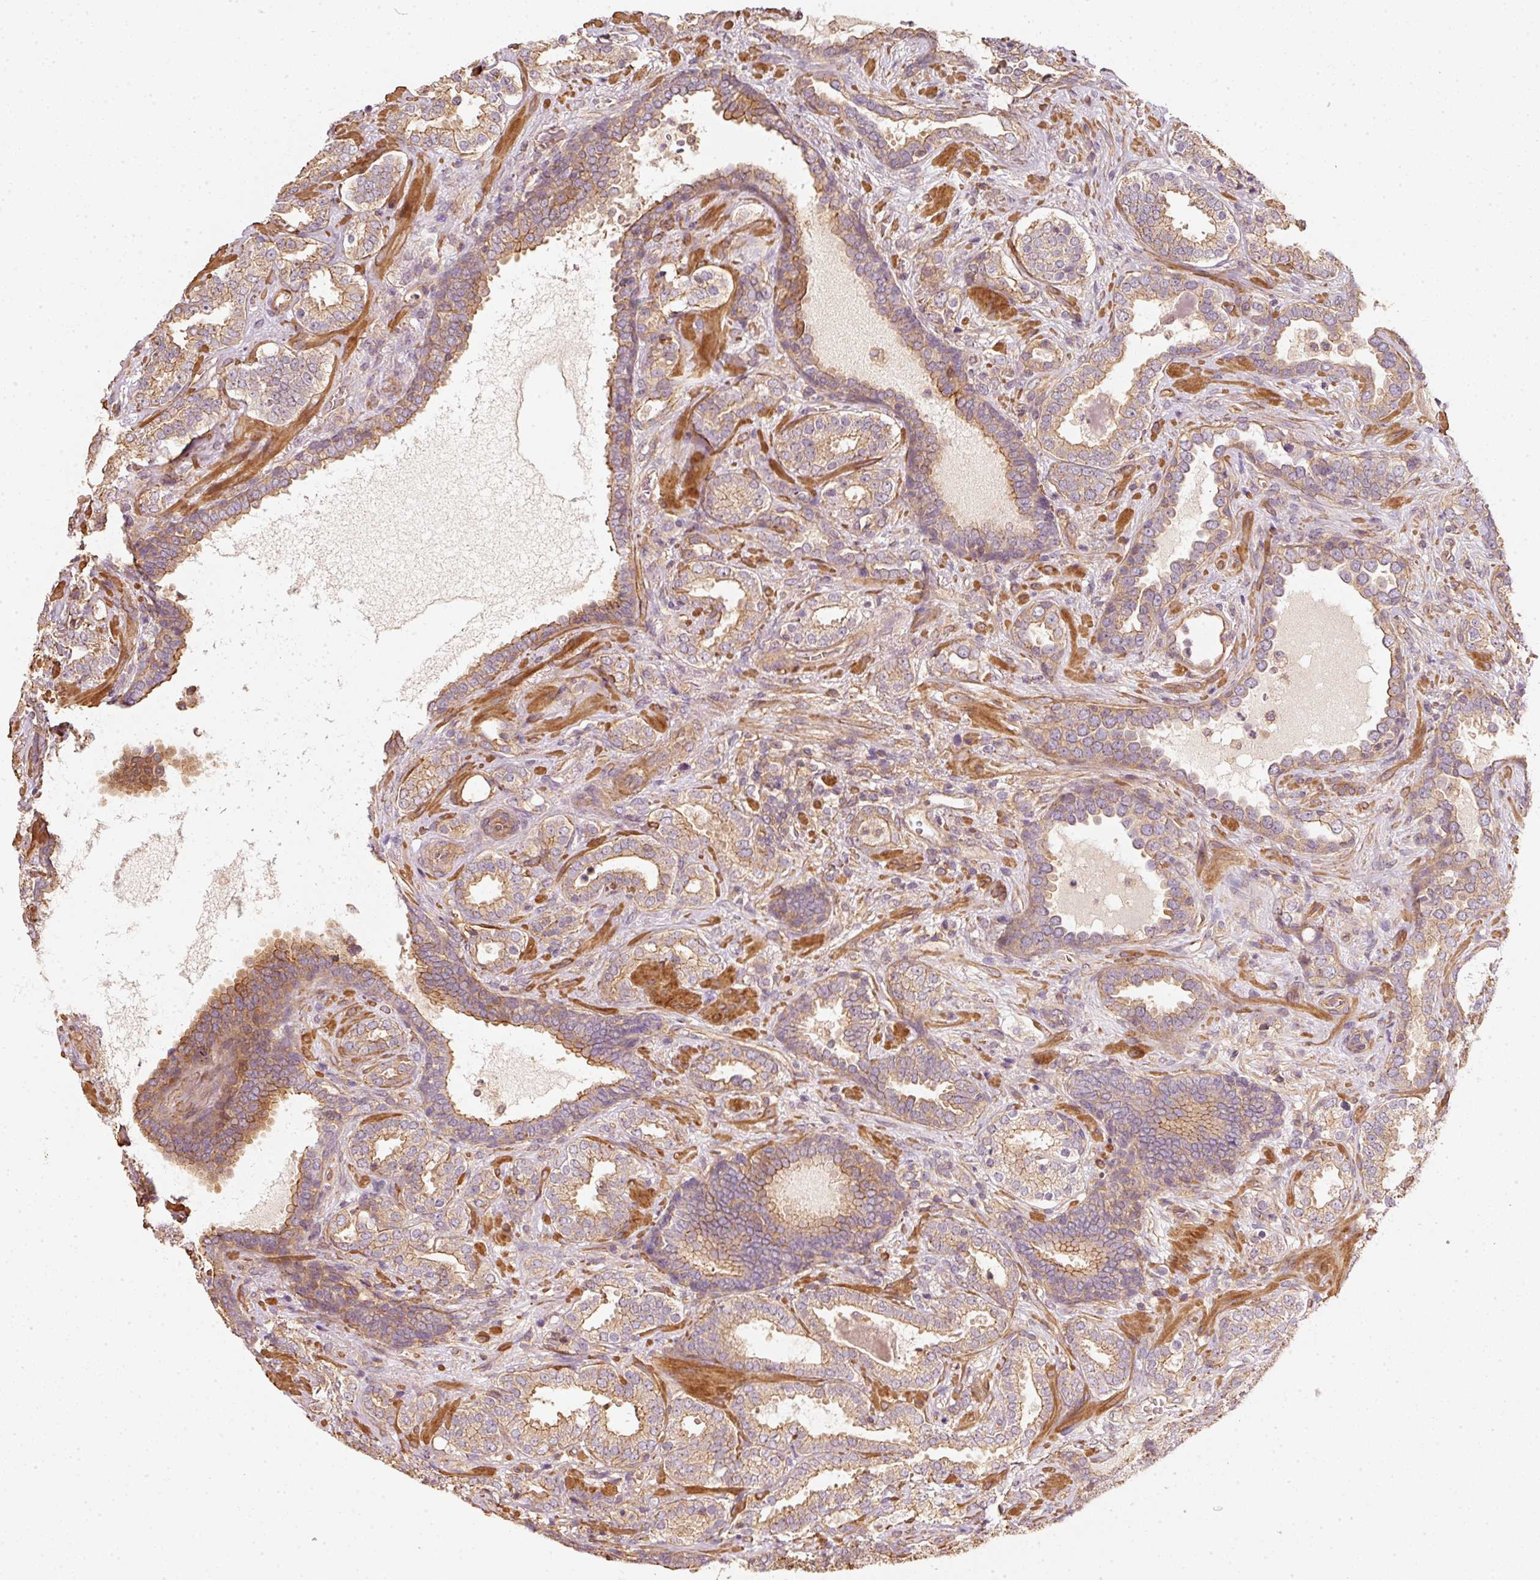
{"staining": {"intensity": "moderate", "quantity": ">75%", "location": "cytoplasmic/membranous"}, "tissue": "prostate cancer", "cell_type": "Tumor cells", "image_type": "cancer", "snomed": [{"axis": "morphology", "description": "Adenocarcinoma, High grade"}, {"axis": "topography", "description": "Prostate"}], "caption": "Adenocarcinoma (high-grade) (prostate) stained with a brown dye exhibits moderate cytoplasmic/membranous positive positivity in about >75% of tumor cells.", "gene": "CEP95", "patient": {"sex": "male", "age": 65}}